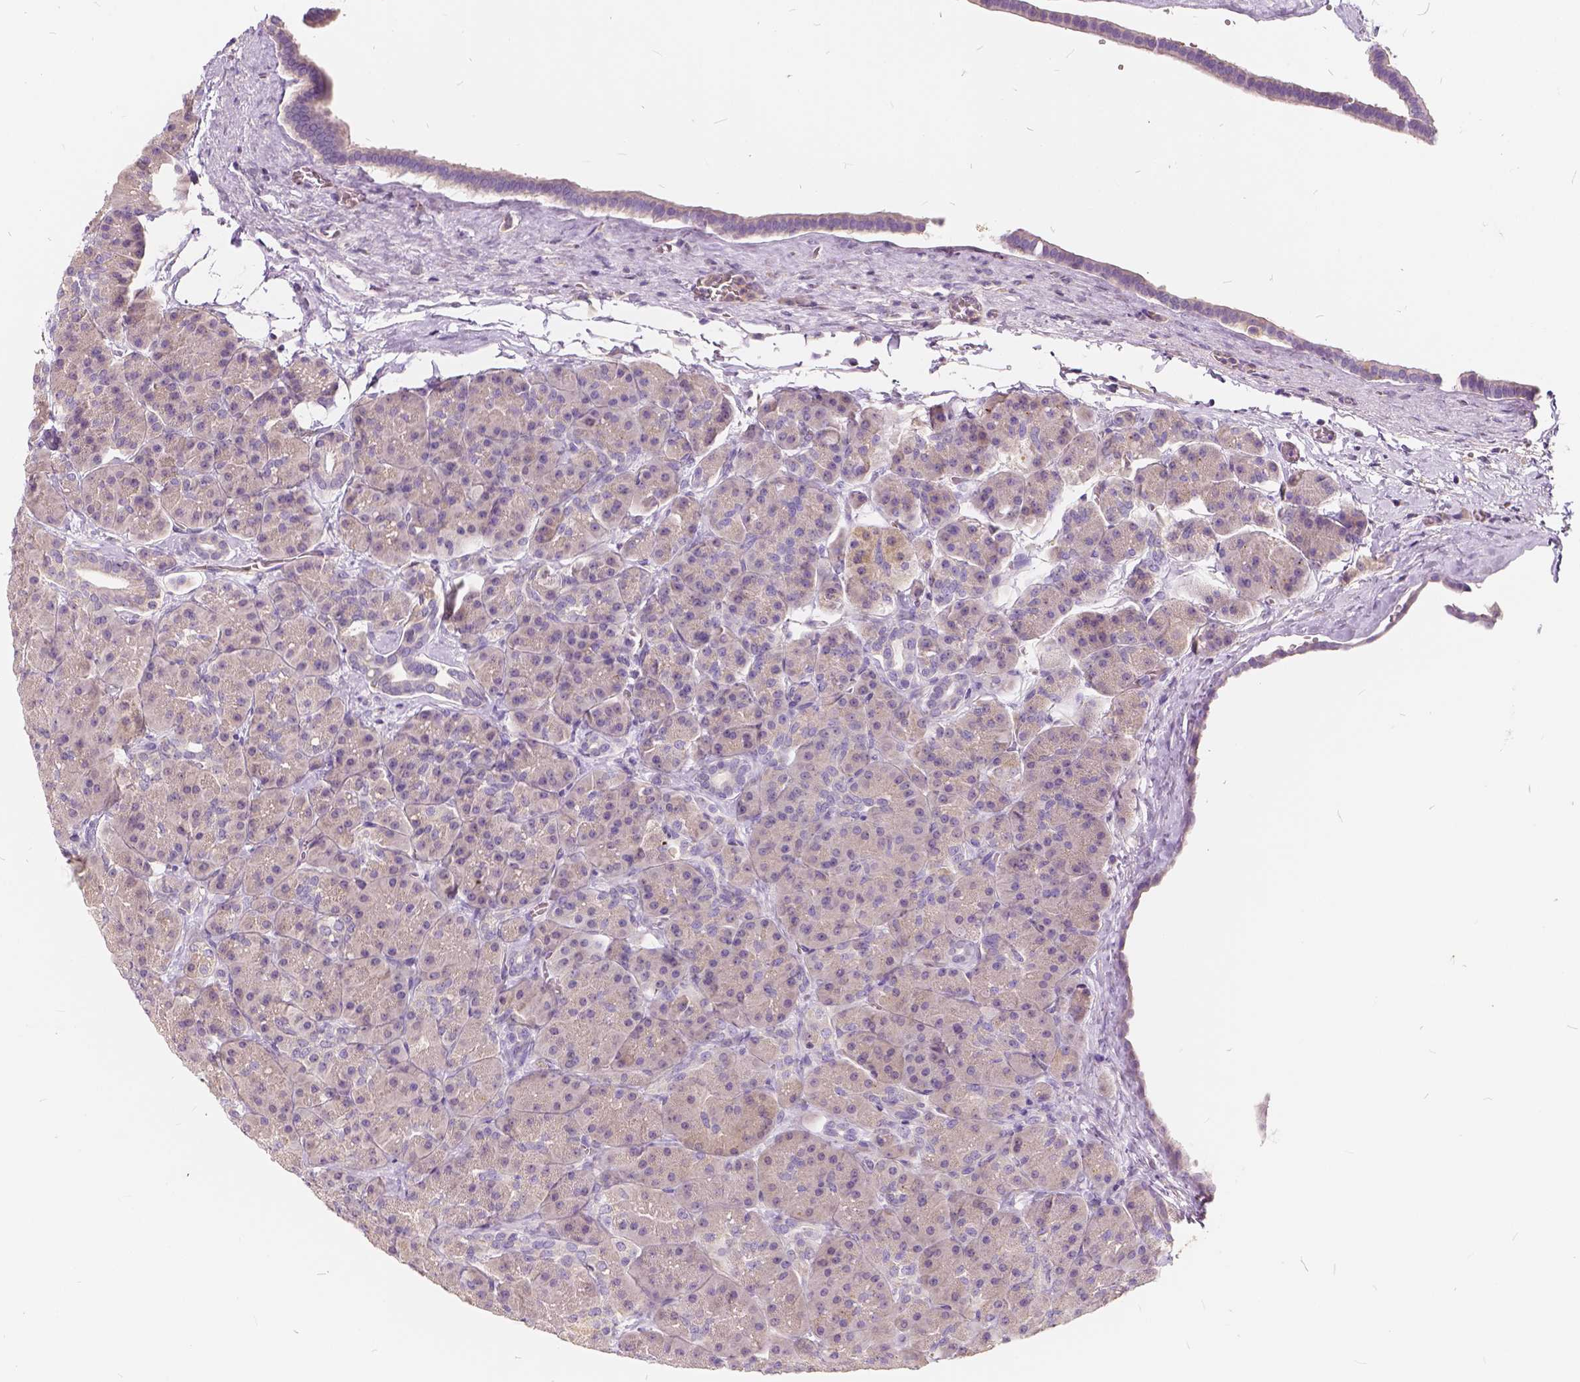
{"staining": {"intensity": "weak", "quantity": ">75%", "location": "cytoplasmic/membranous"}, "tissue": "pancreas", "cell_type": "Exocrine glandular cells", "image_type": "normal", "snomed": [{"axis": "morphology", "description": "Normal tissue, NOS"}, {"axis": "topography", "description": "Pancreas"}], "caption": "Pancreas stained with a brown dye shows weak cytoplasmic/membranous positive positivity in approximately >75% of exocrine glandular cells.", "gene": "KIAA0513", "patient": {"sex": "male", "age": 57}}